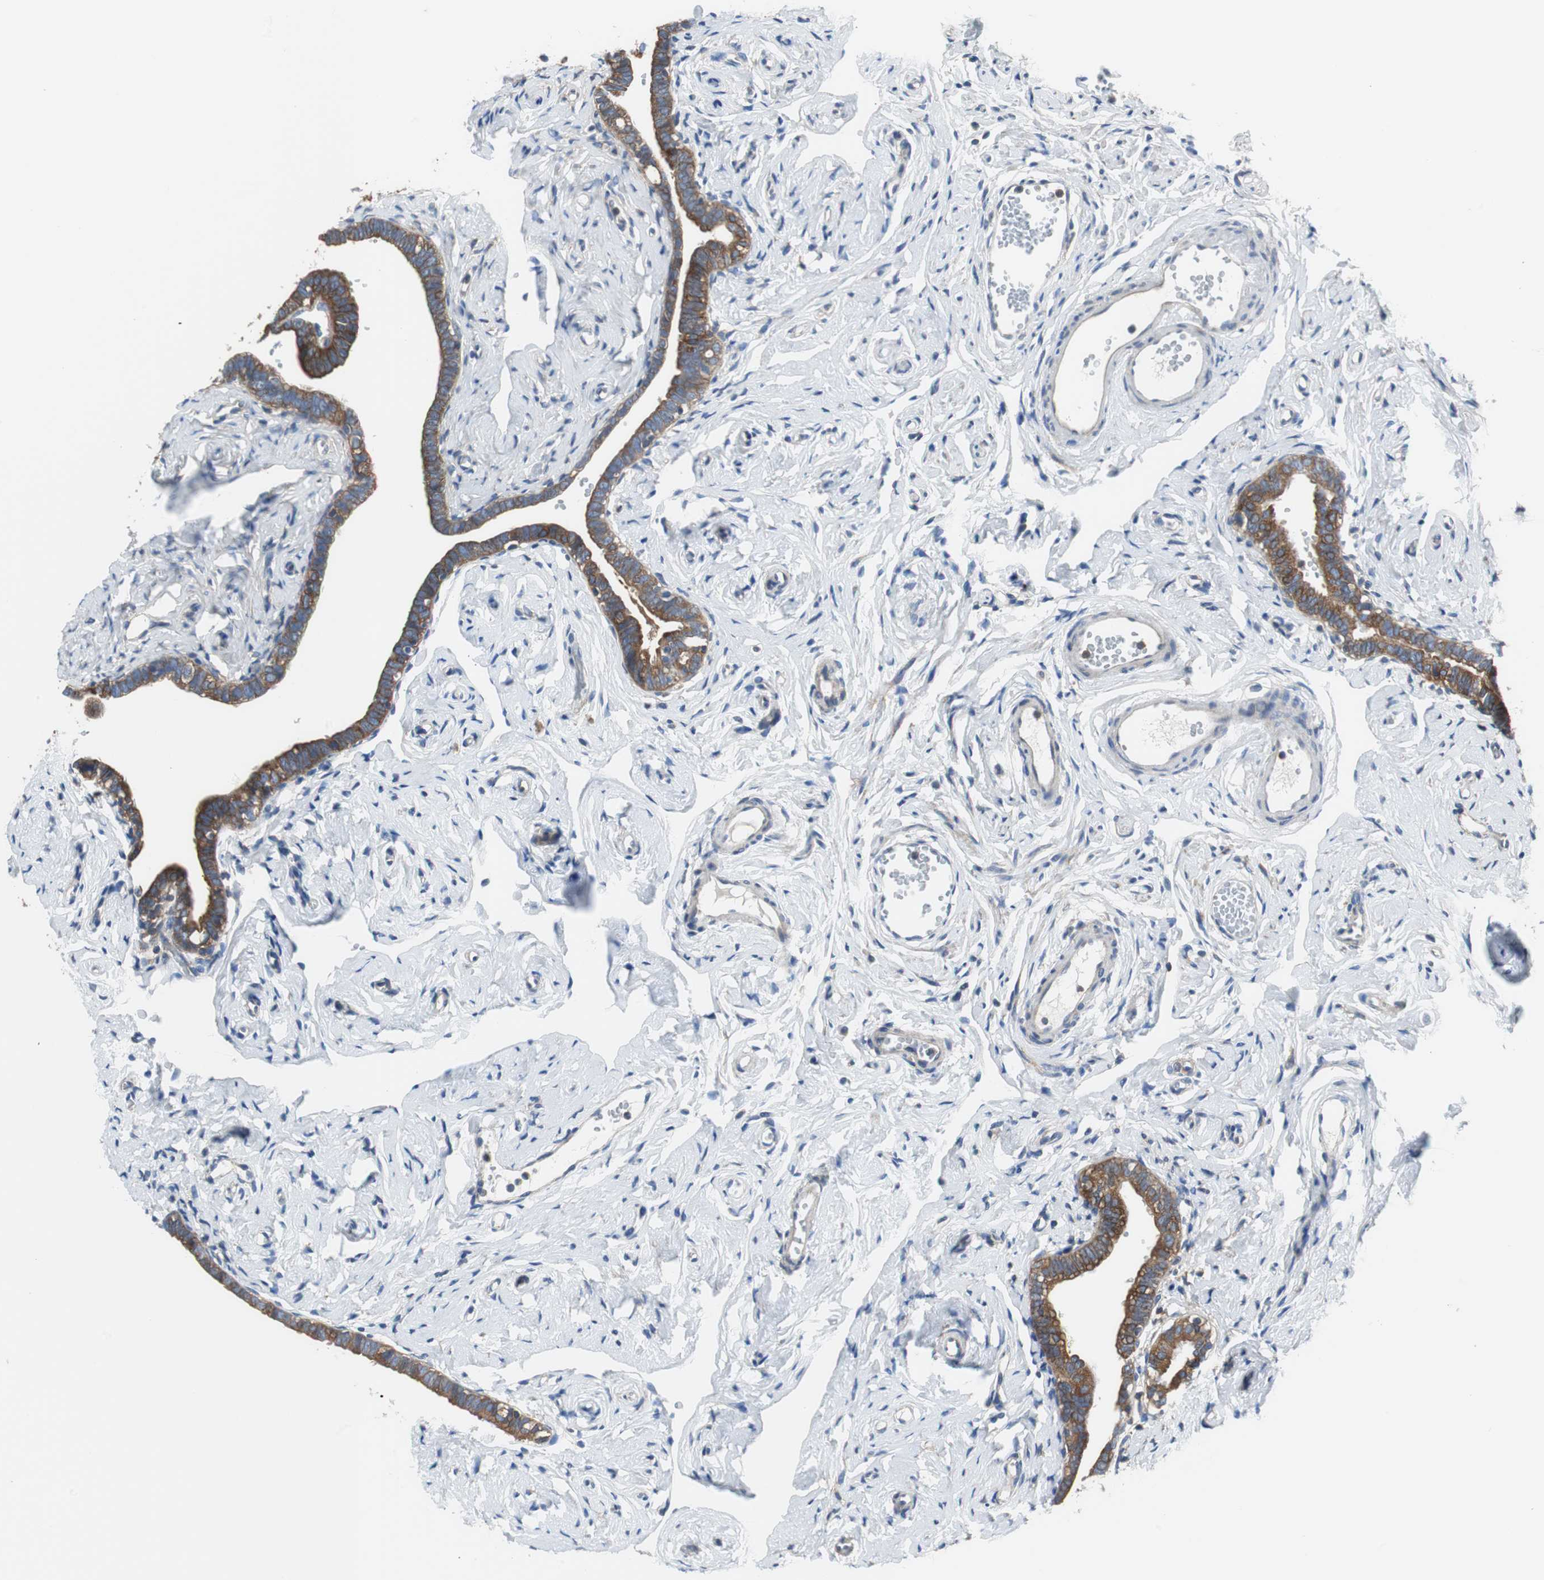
{"staining": {"intensity": "strong", "quantity": ">75%", "location": "cytoplasmic/membranous"}, "tissue": "fallopian tube", "cell_type": "Glandular cells", "image_type": "normal", "snomed": [{"axis": "morphology", "description": "Normal tissue, NOS"}, {"axis": "topography", "description": "Fallopian tube"}], "caption": "This photomicrograph displays unremarkable fallopian tube stained with immunohistochemistry to label a protein in brown. The cytoplasmic/membranous of glandular cells show strong positivity for the protein. Nuclei are counter-stained blue.", "gene": "BRAF", "patient": {"sex": "female", "age": 71}}